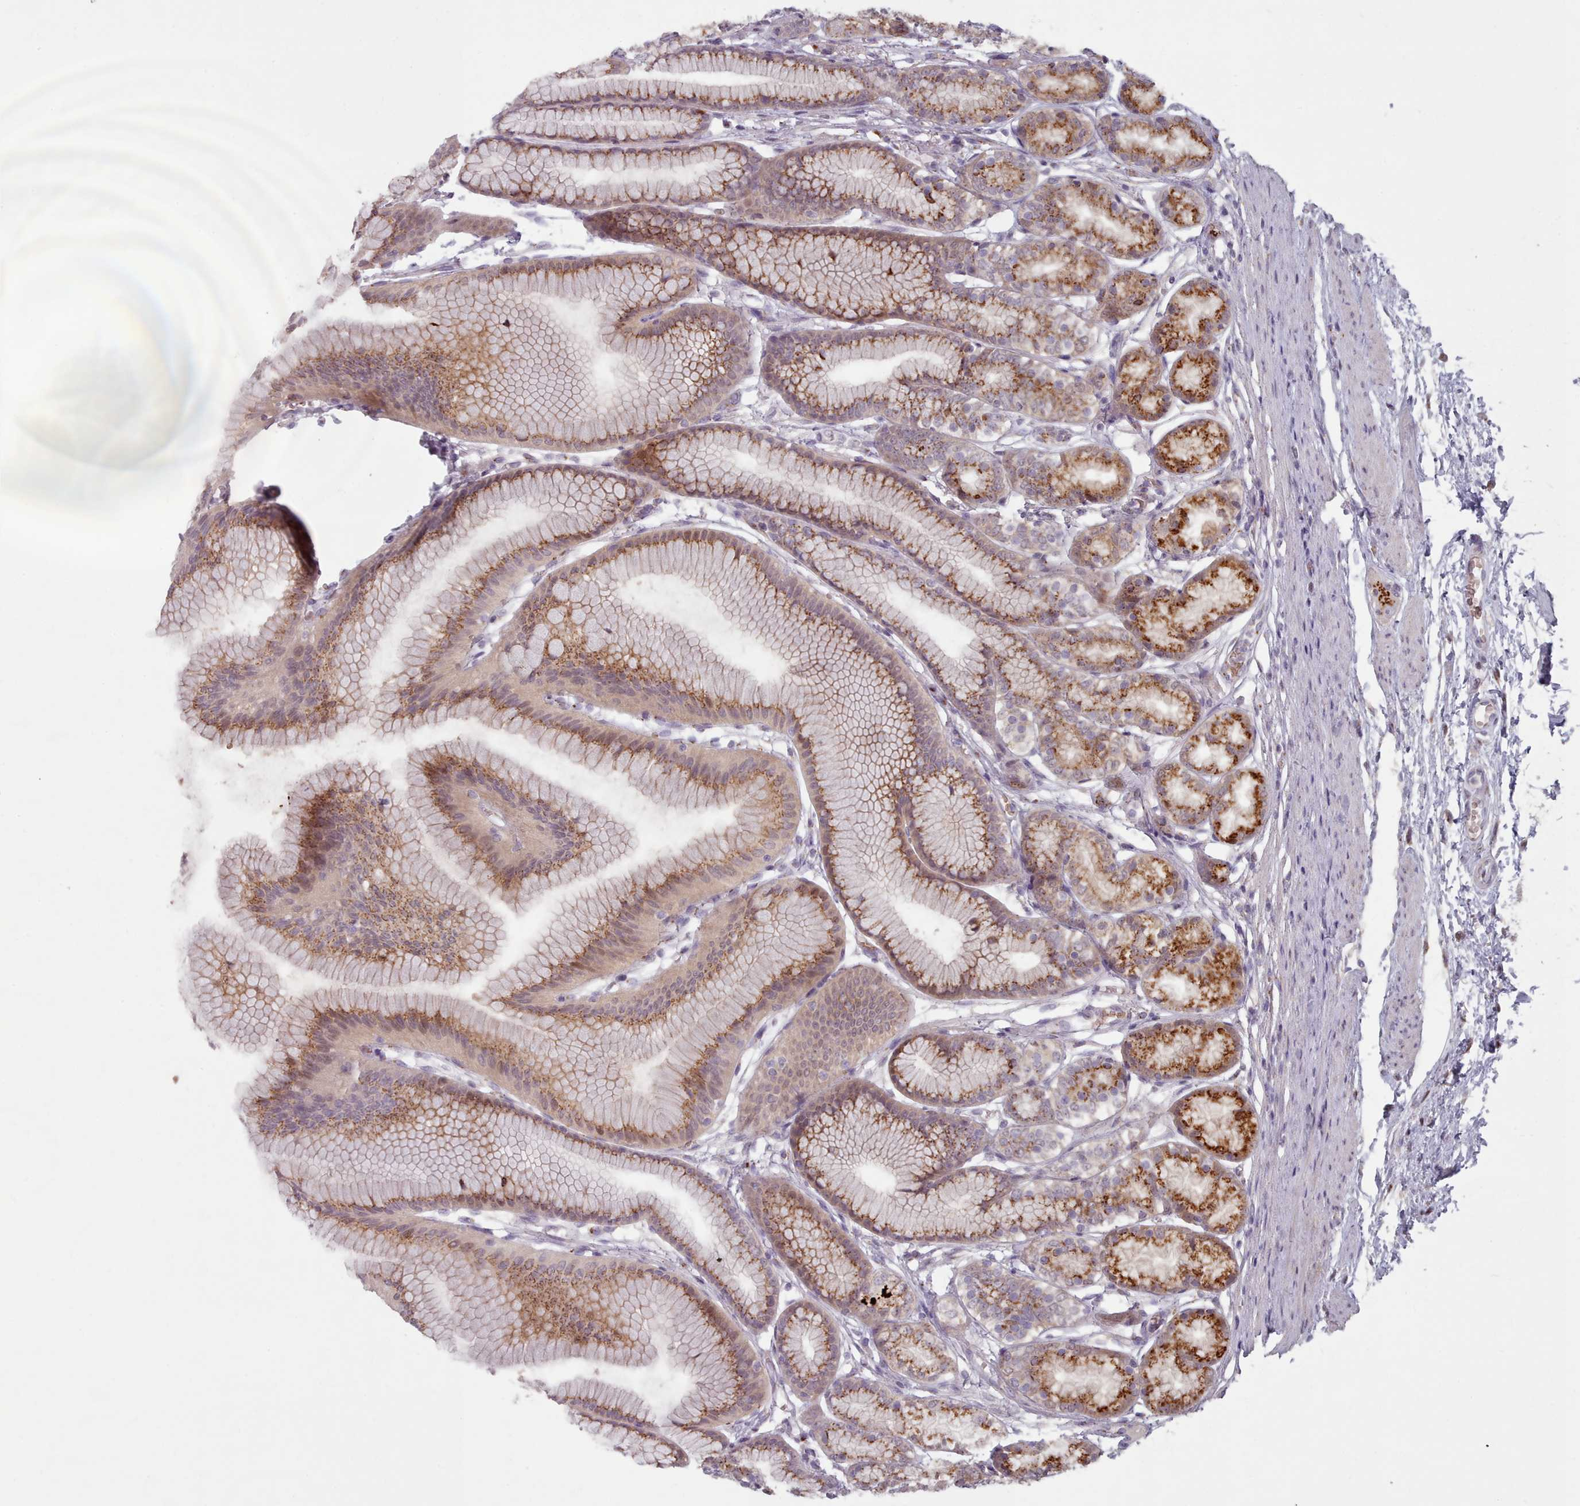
{"staining": {"intensity": "strong", "quantity": ">75%", "location": "cytoplasmic/membranous"}, "tissue": "stomach", "cell_type": "Glandular cells", "image_type": "normal", "snomed": [{"axis": "morphology", "description": "Normal tissue, NOS"}, {"axis": "morphology", "description": "Adenocarcinoma, NOS"}, {"axis": "morphology", "description": "Adenocarcinoma, High grade"}, {"axis": "topography", "description": "Stomach, upper"}, {"axis": "topography", "description": "Stomach"}], "caption": "Protein expression analysis of normal stomach shows strong cytoplasmic/membranous positivity in about >75% of glandular cells.", "gene": "MAN1B1", "patient": {"sex": "female", "age": 65}}